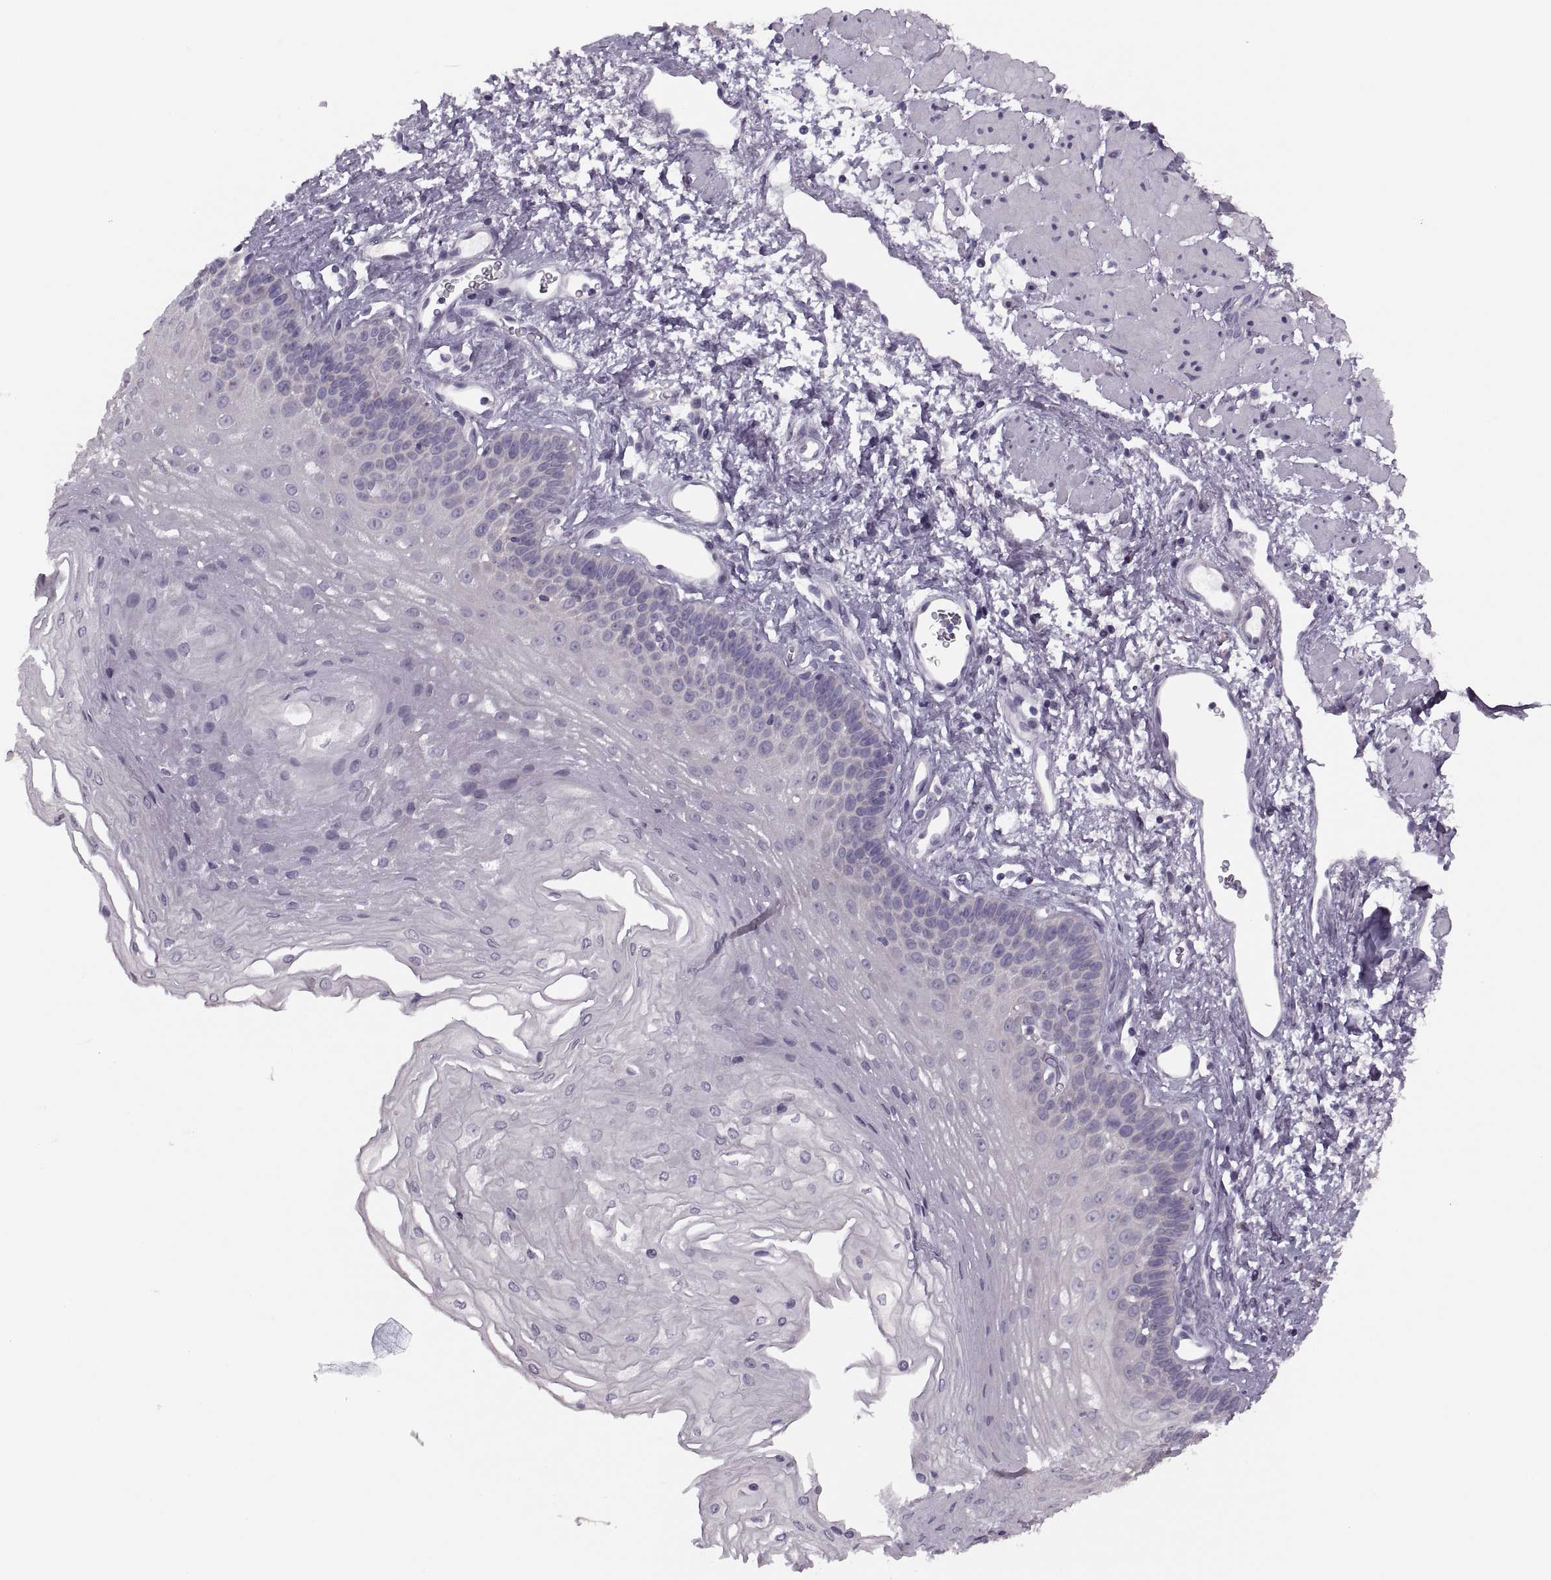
{"staining": {"intensity": "negative", "quantity": "none", "location": "none"}, "tissue": "esophagus", "cell_type": "Squamous epithelial cells", "image_type": "normal", "snomed": [{"axis": "morphology", "description": "Normal tissue, NOS"}, {"axis": "topography", "description": "Esophagus"}], "caption": "This is an IHC micrograph of normal esophagus. There is no expression in squamous epithelial cells.", "gene": "PRSS54", "patient": {"sex": "female", "age": 62}}